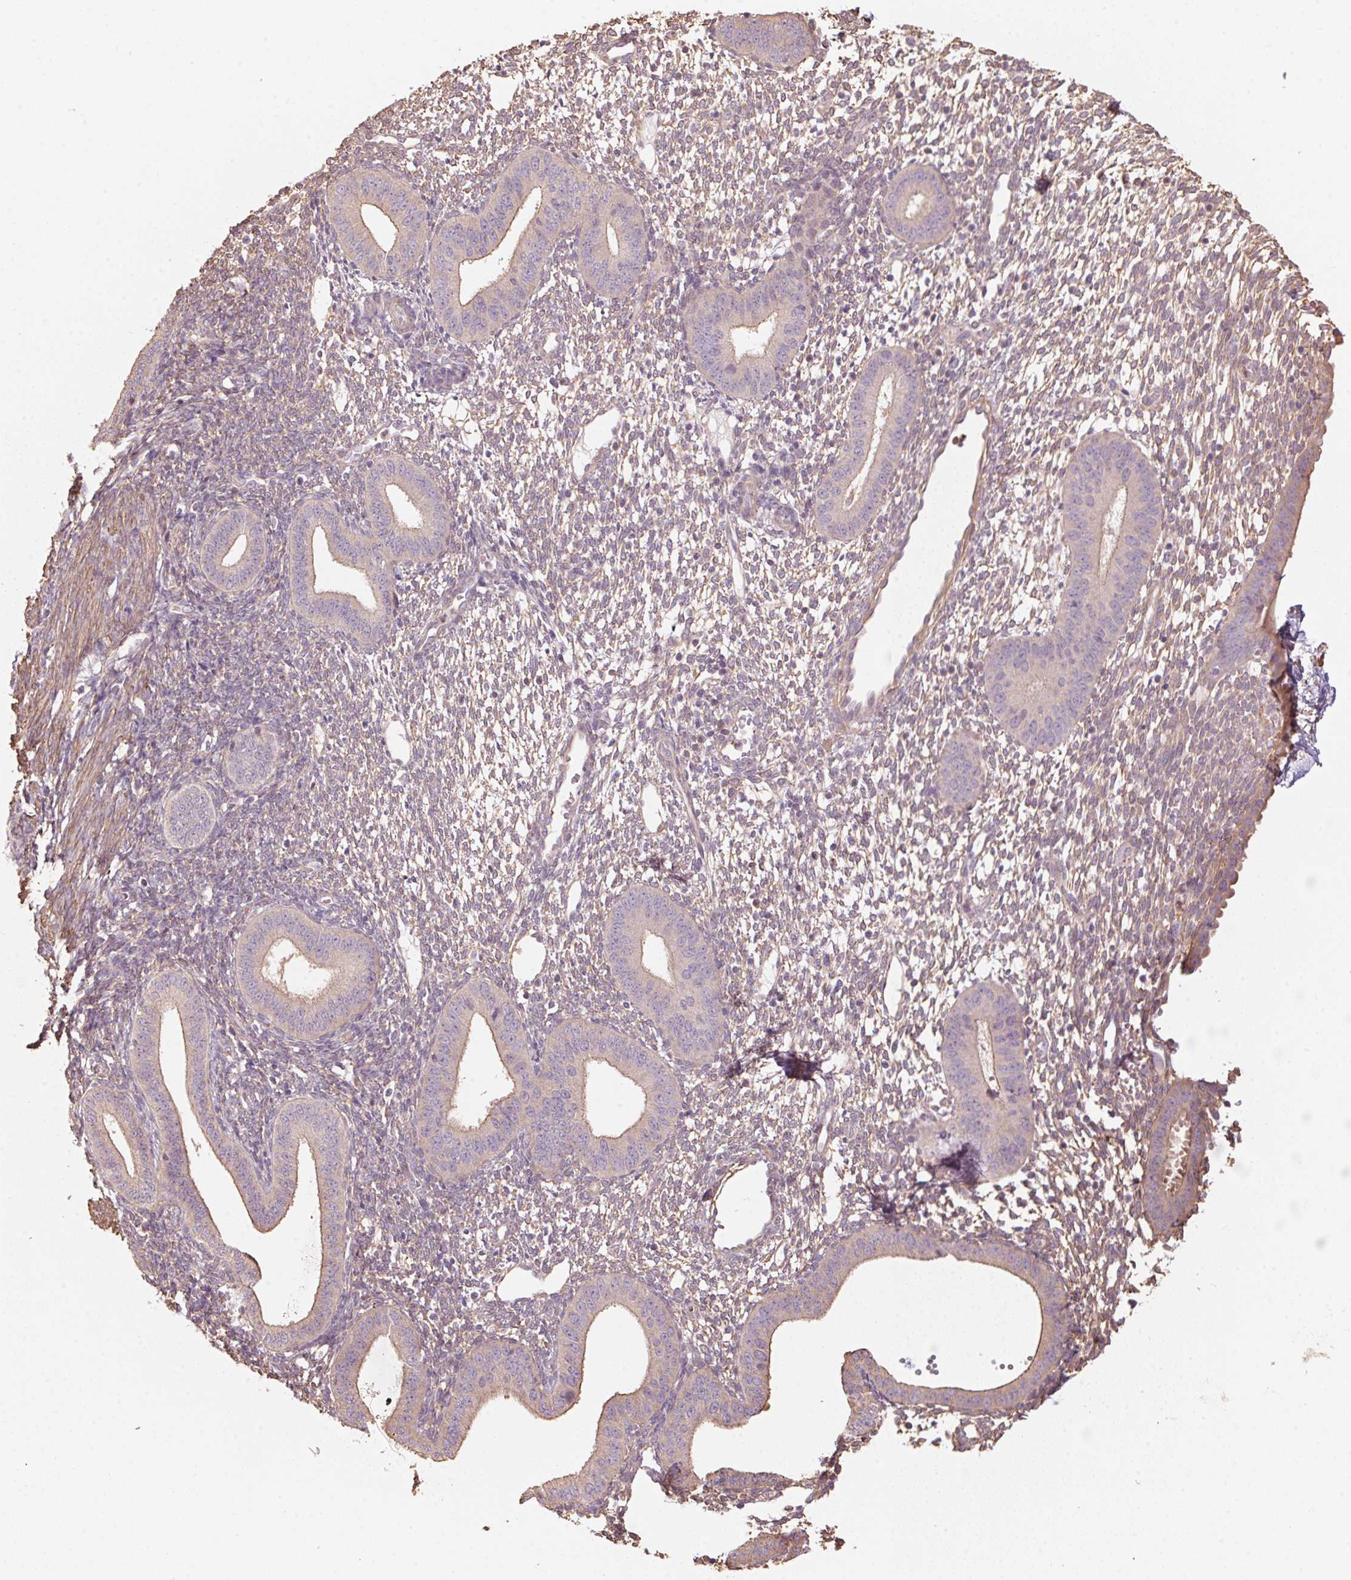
{"staining": {"intensity": "negative", "quantity": "none", "location": "none"}, "tissue": "endometrium", "cell_type": "Cells in endometrial stroma", "image_type": "normal", "snomed": [{"axis": "morphology", "description": "Normal tissue, NOS"}, {"axis": "topography", "description": "Endometrium"}], "caption": "High magnification brightfield microscopy of normal endometrium stained with DAB (3,3'-diaminobenzidine) (brown) and counterstained with hematoxylin (blue): cells in endometrial stroma show no significant expression. (DAB immunohistochemistry with hematoxylin counter stain).", "gene": "QDPR", "patient": {"sex": "female", "age": 40}}